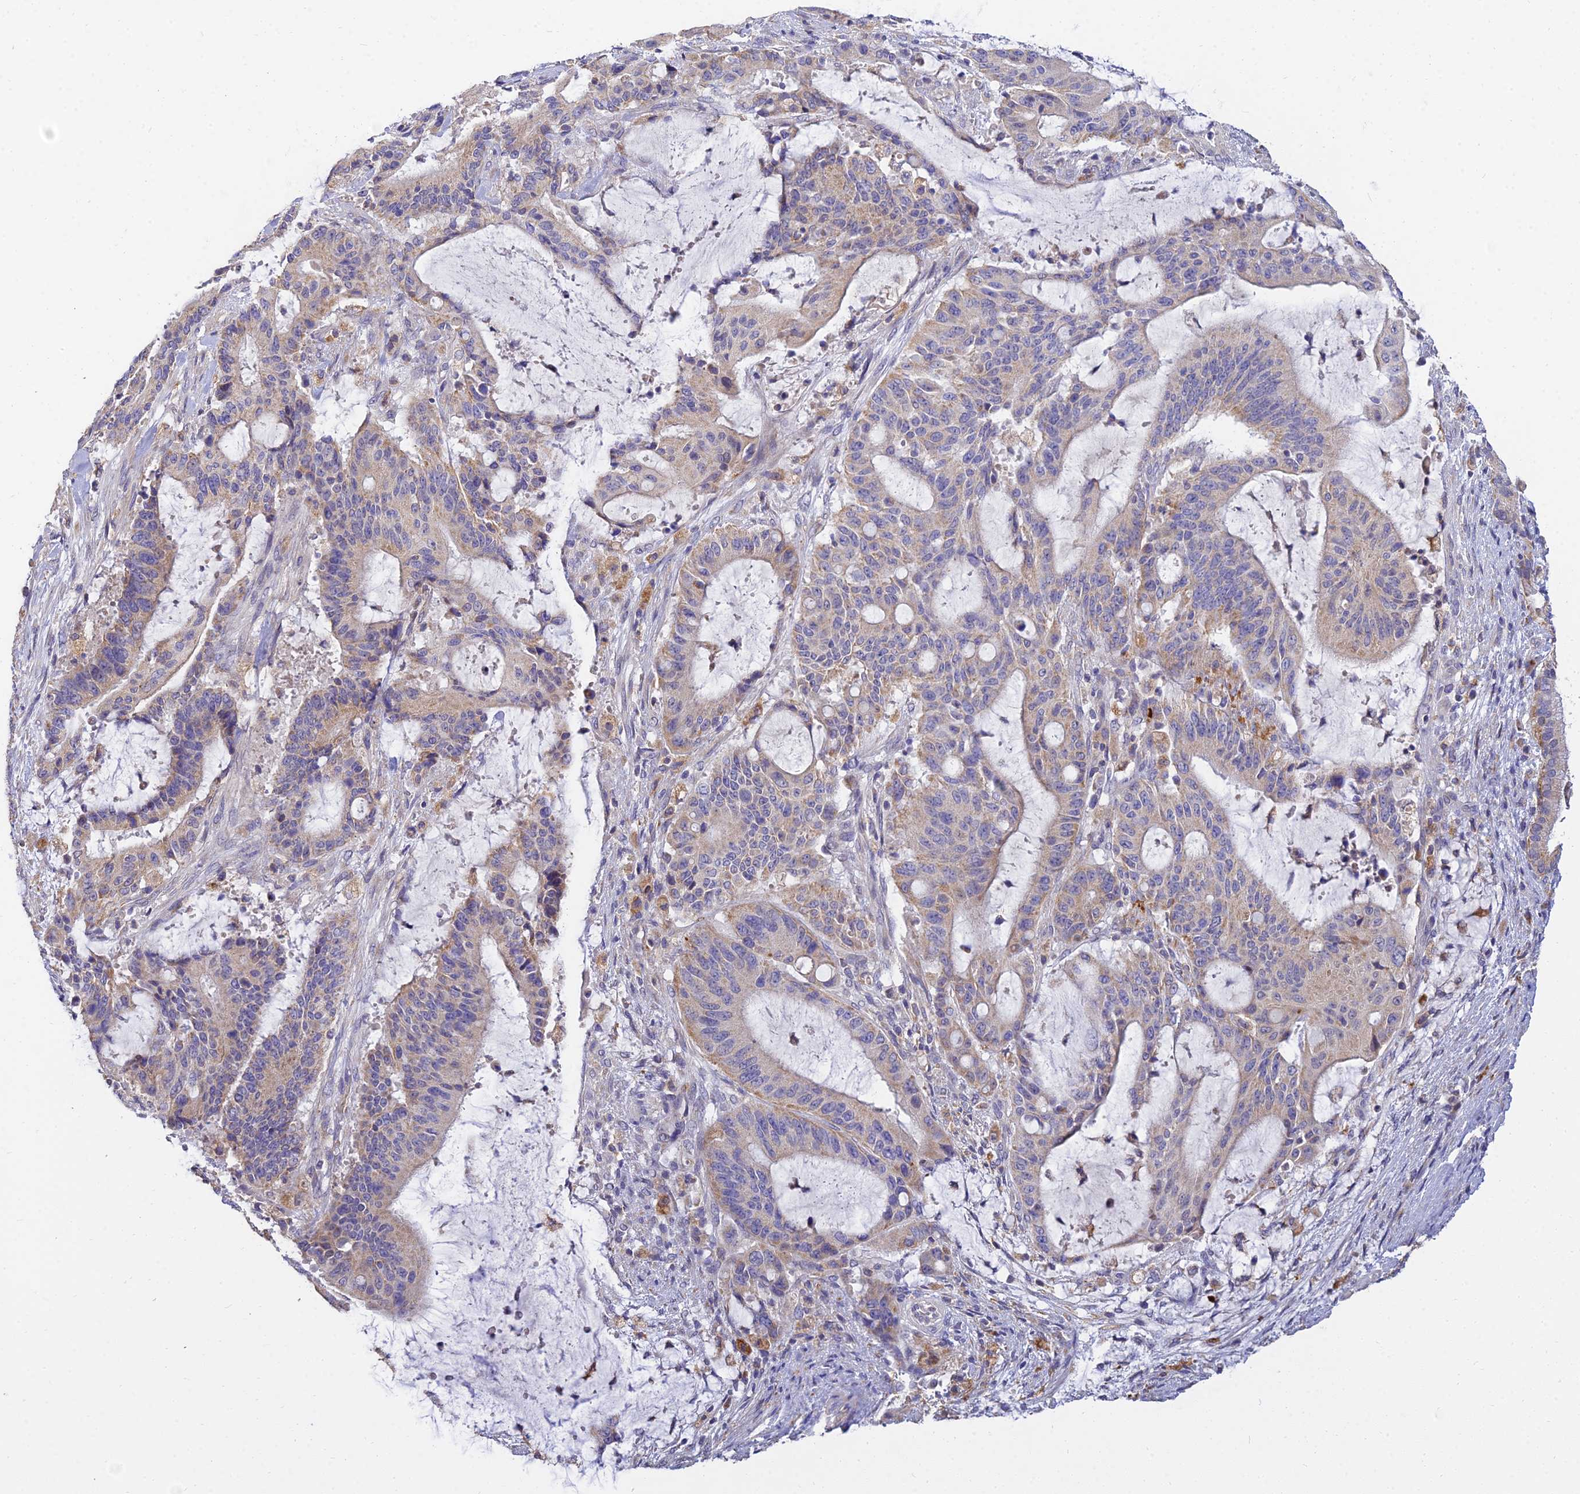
{"staining": {"intensity": "weak", "quantity": "25%-75%", "location": "cytoplasmic/membranous"}, "tissue": "liver cancer", "cell_type": "Tumor cells", "image_type": "cancer", "snomed": [{"axis": "morphology", "description": "Normal tissue, NOS"}, {"axis": "morphology", "description": "Cholangiocarcinoma"}, {"axis": "topography", "description": "Liver"}, {"axis": "topography", "description": "Peripheral nerve tissue"}], "caption": "Liver cancer stained for a protein (brown) displays weak cytoplasmic/membranous positive staining in approximately 25%-75% of tumor cells.", "gene": "ARL8B", "patient": {"sex": "female", "age": 73}}